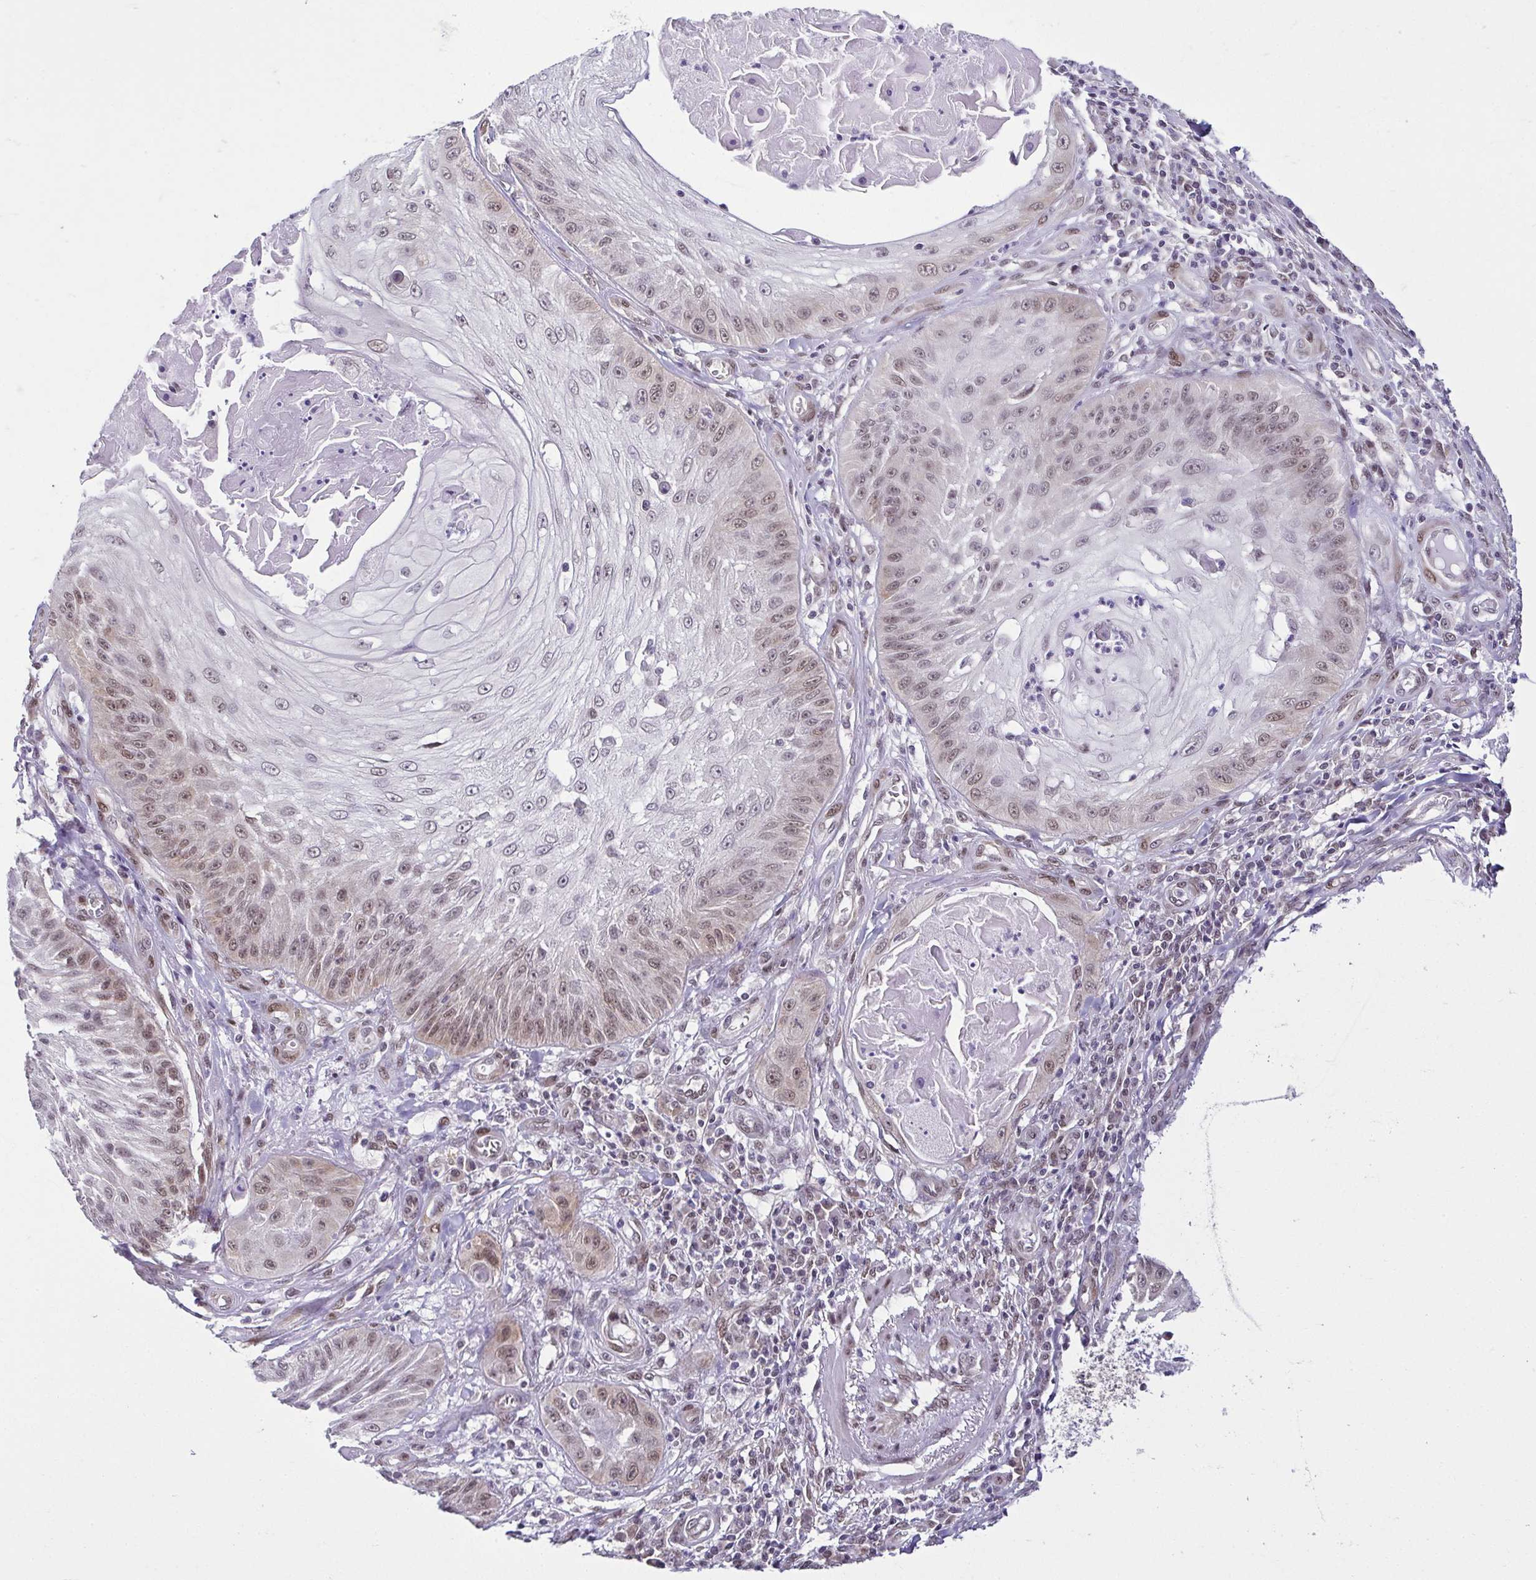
{"staining": {"intensity": "weak", "quantity": ">75%", "location": "nuclear"}, "tissue": "skin cancer", "cell_type": "Tumor cells", "image_type": "cancer", "snomed": [{"axis": "morphology", "description": "Squamous cell carcinoma, NOS"}, {"axis": "topography", "description": "Skin"}], "caption": "The immunohistochemical stain labels weak nuclear staining in tumor cells of skin cancer (squamous cell carcinoma) tissue.", "gene": "RBM3", "patient": {"sex": "male", "age": 70}}